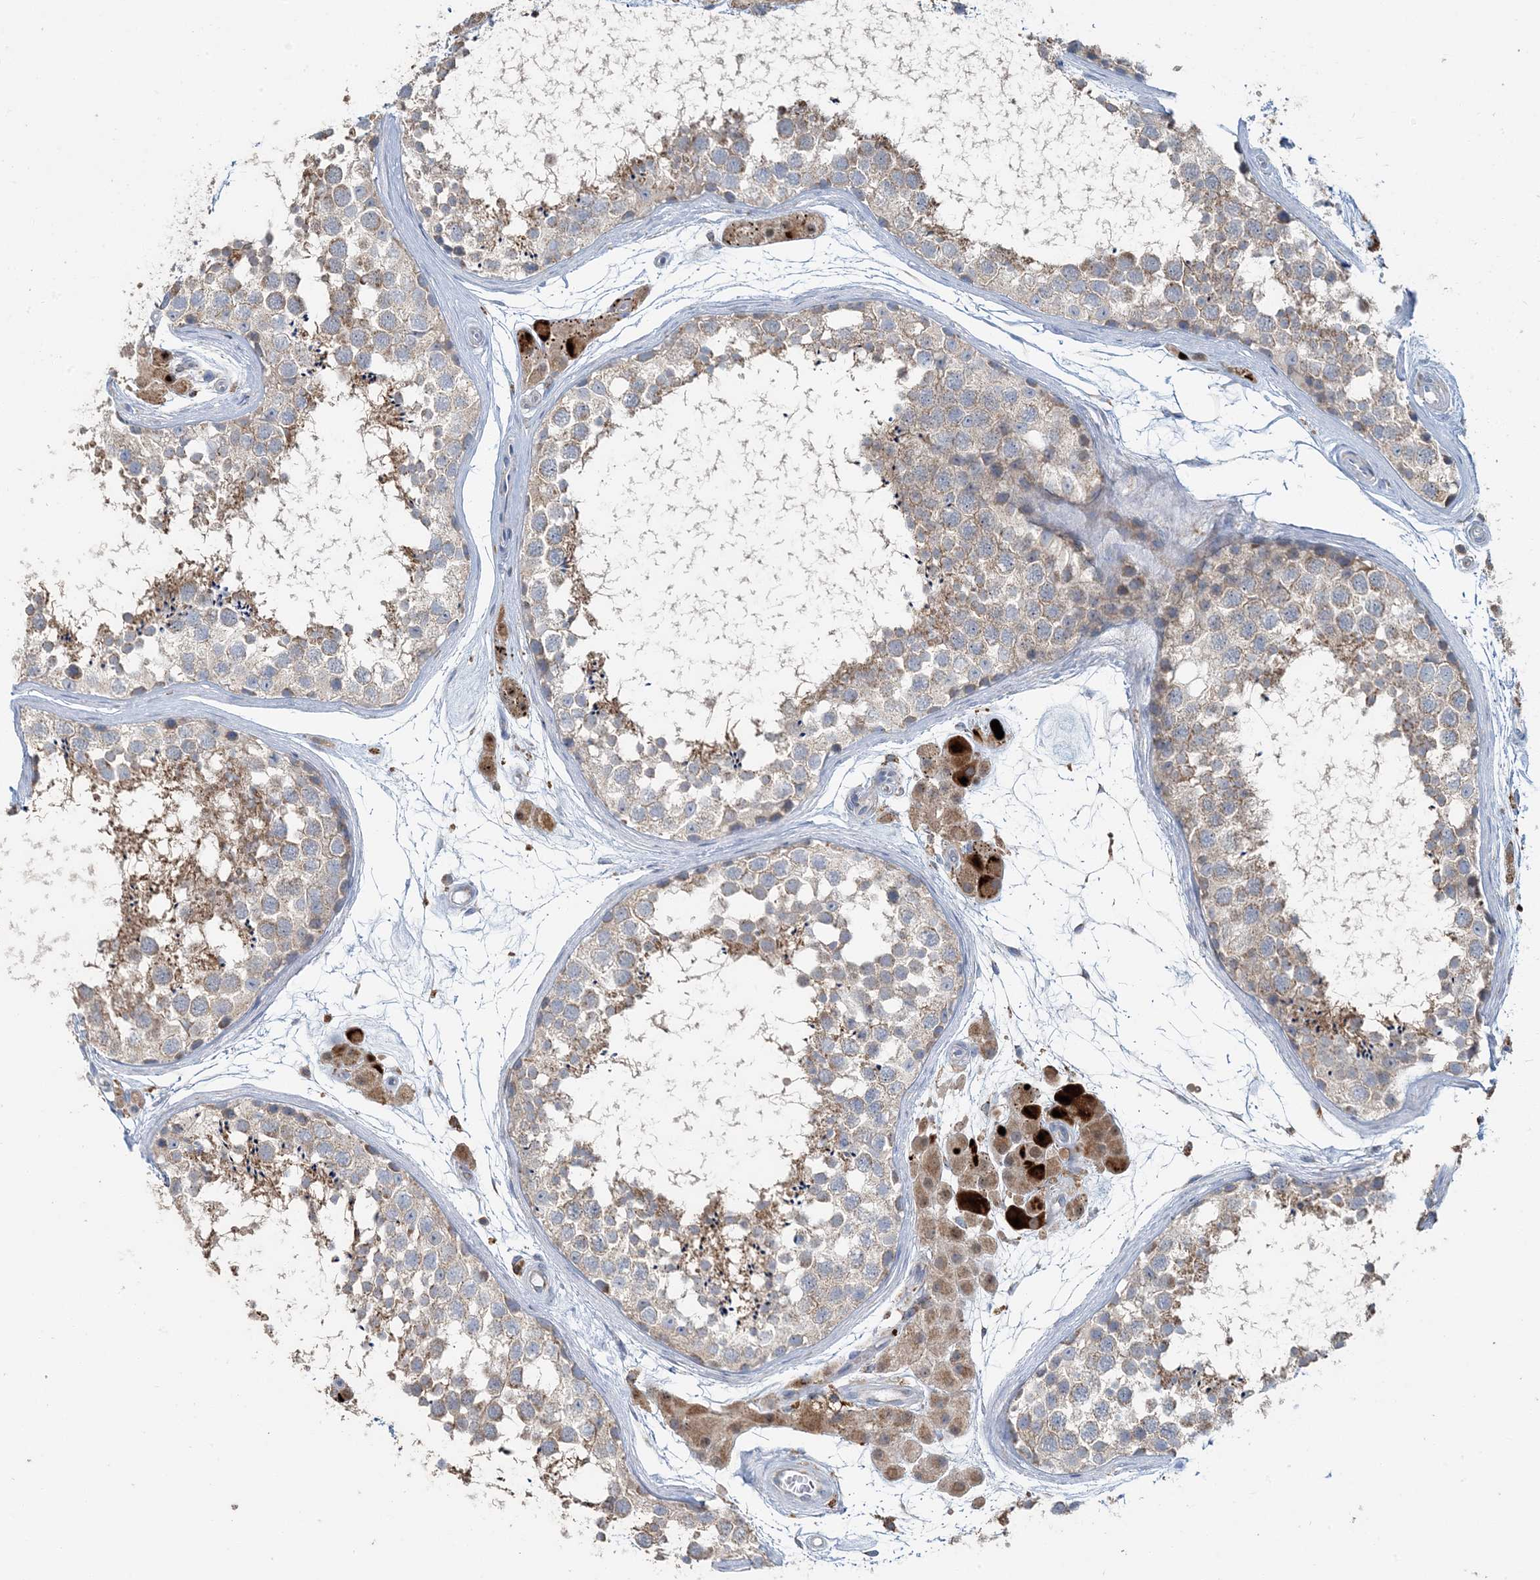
{"staining": {"intensity": "weak", "quantity": "<25%", "location": "cytoplasmic/membranous"}, "tissue": "testis", "cell_type": "Cells in seminiferous ducts", "image_type": "normal", "snomed": [{"axis": "morphology", "description": "Normal tissue, NOS"}, {"axis": "topography", "description": "Testis"}], "caption": "This is an immunohistochemistry (IHC) micrograph of unremarkable human testis. There is no expression in cells in seminiferous ducts.", "gene": "TMLHE", "patient": {"sex": "male", "age": 56}}